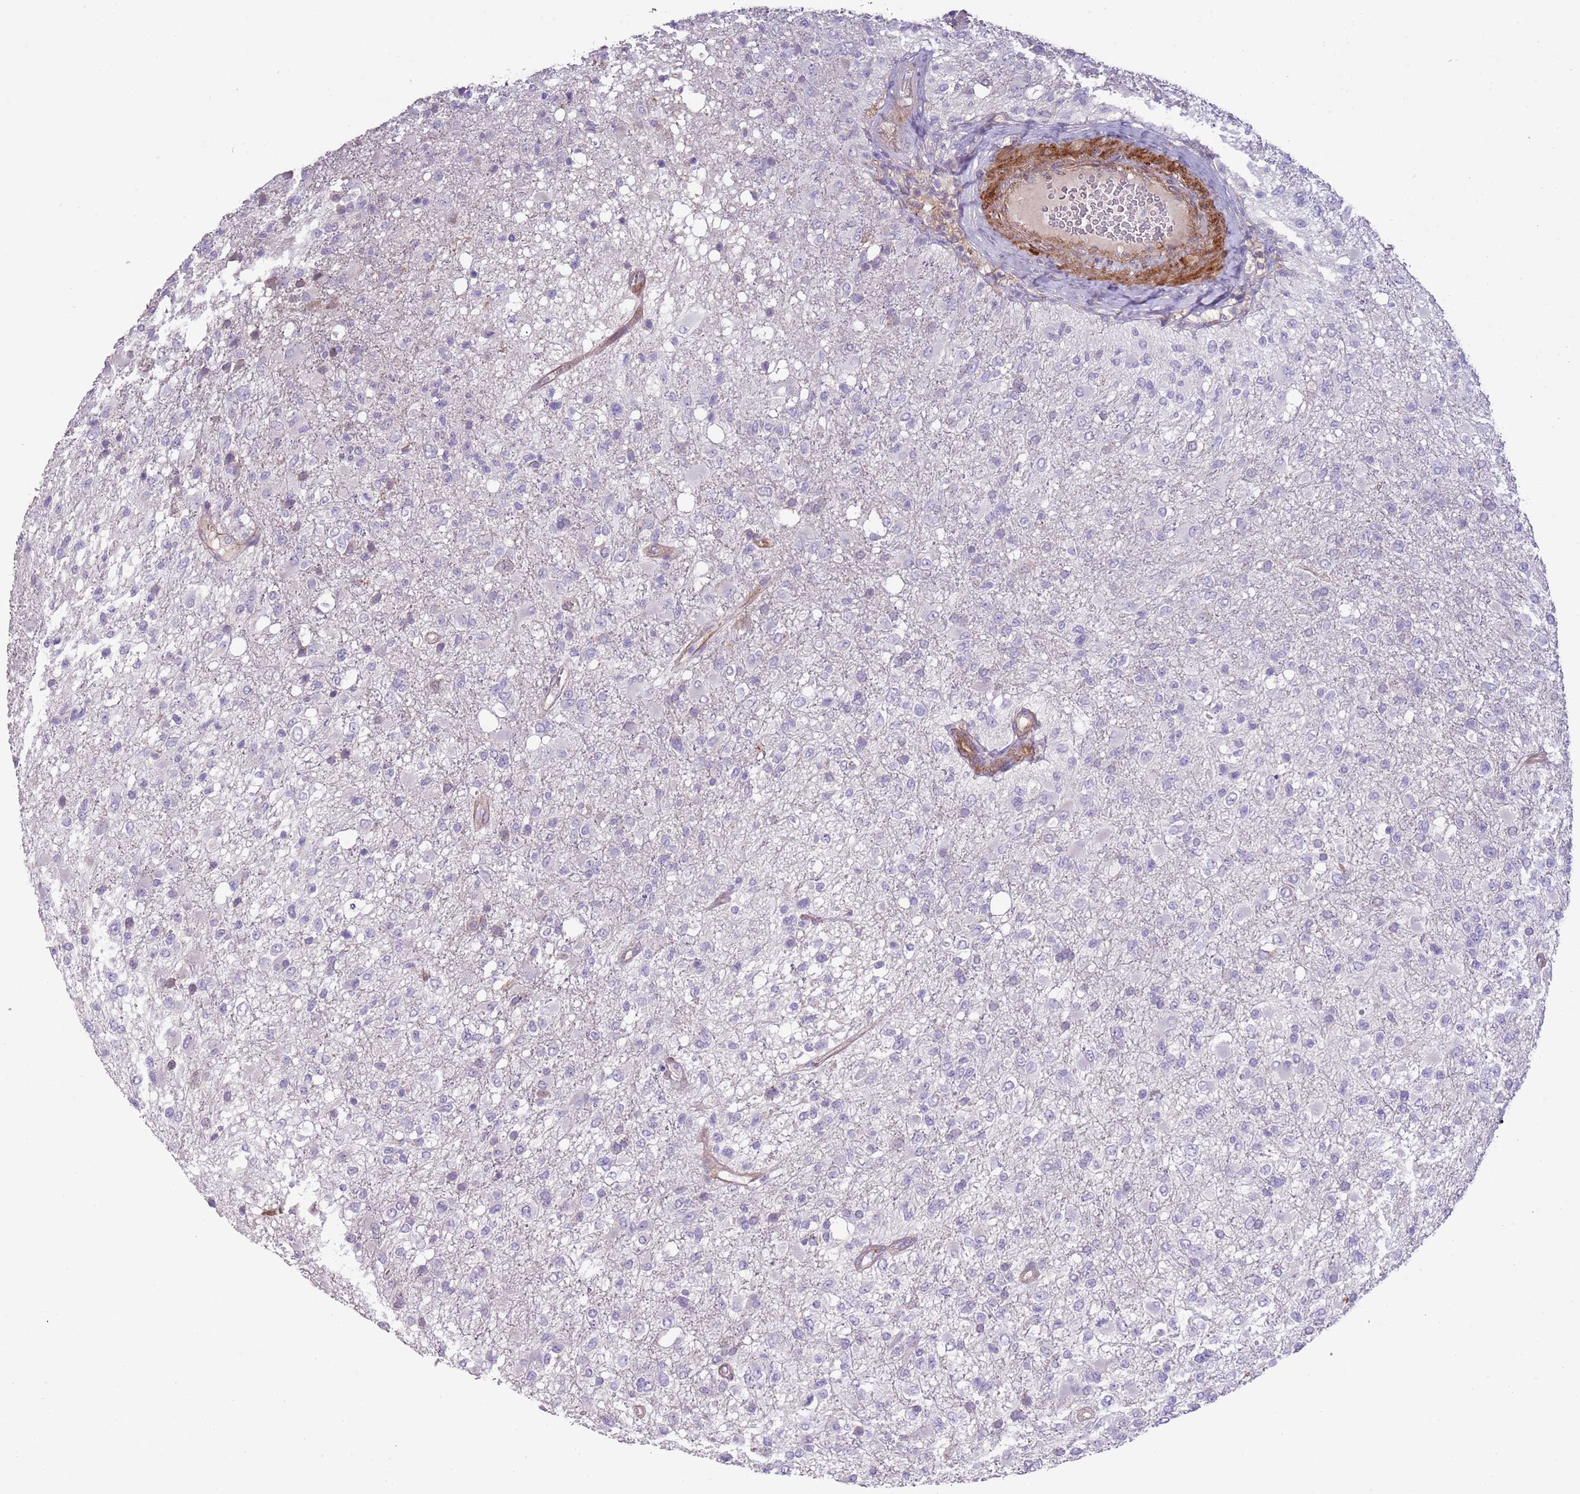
{"staining": {"intensity": "negative", "quantity": "none", "location": "none"}, "tissue": "glioma", "cell_type": "Tumor cells", "image_type": "cancer", "snomed": [{"axis": "morphology", "description": "Glioma, malignant, High grade"}, {"axis": "topography", "description": "Brain"}], "caption": "Glioma was stained to show a protein in brown. There is no significant staining in tumor cells.", "gene": "TINAGL1", "patient": {"sex": "female", "age": 74}}